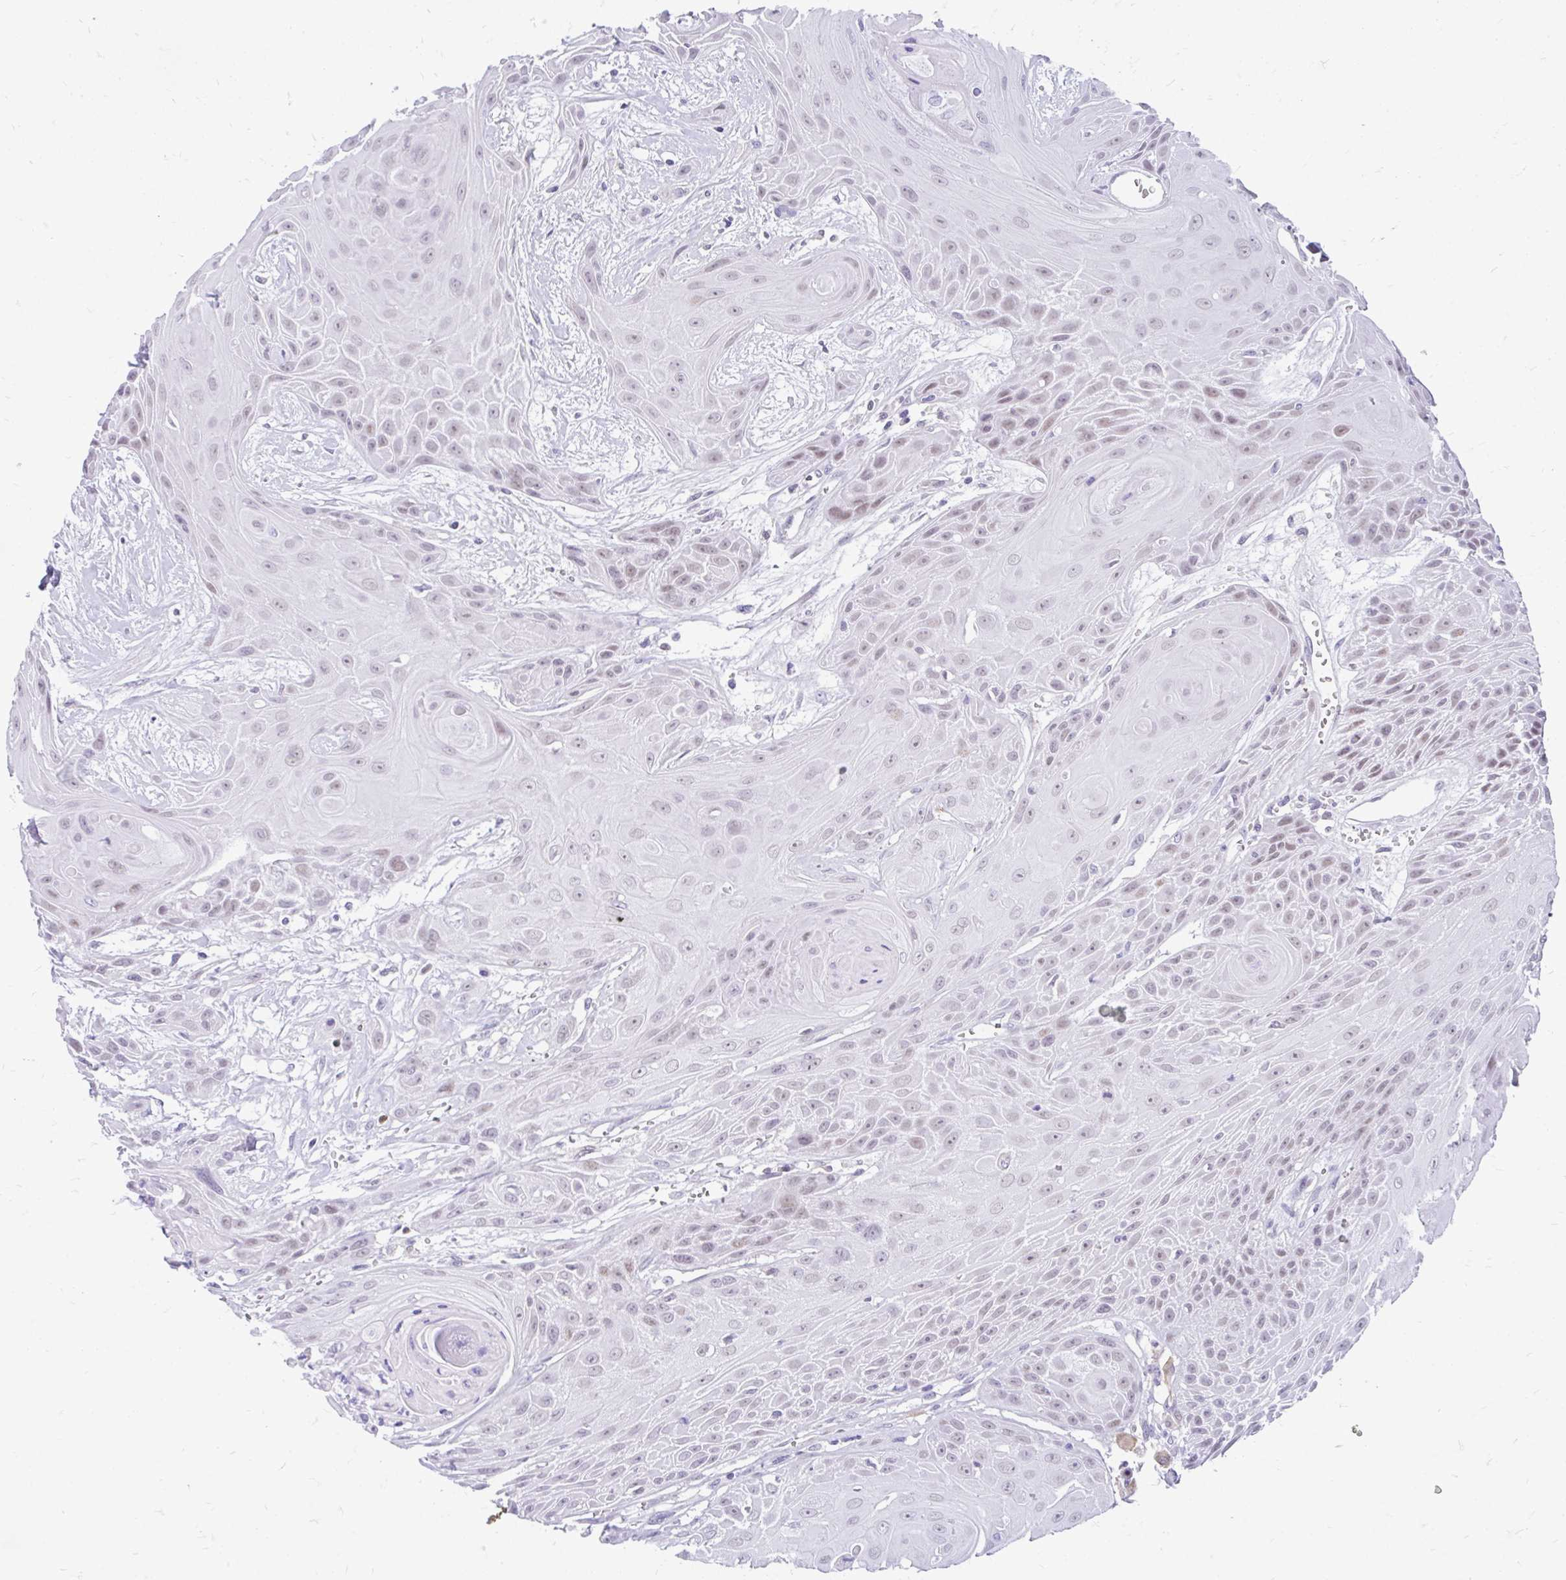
{"staining": {"intensity": "weak", "quantity": ">75%", "location": "nuclear"}, "tissue": "head and neck cancer", "cell_type": "Tumor cells", "image_type": "cancer", "snomed": [{"axis": "morphology", "description": "Squamous cell carcinoma, NOS"}, {"axis": "topography", "description": "Head-Neck"}], "caption": "An image showing weak nuclear positivity in about >75% of tumor cells in head and neck cancer (squamous cell carcinoma), as visualized by brown immunohistochemical staining.", "gene": "GLB1L2", "patient": {"sex": "female", "age": 73}}